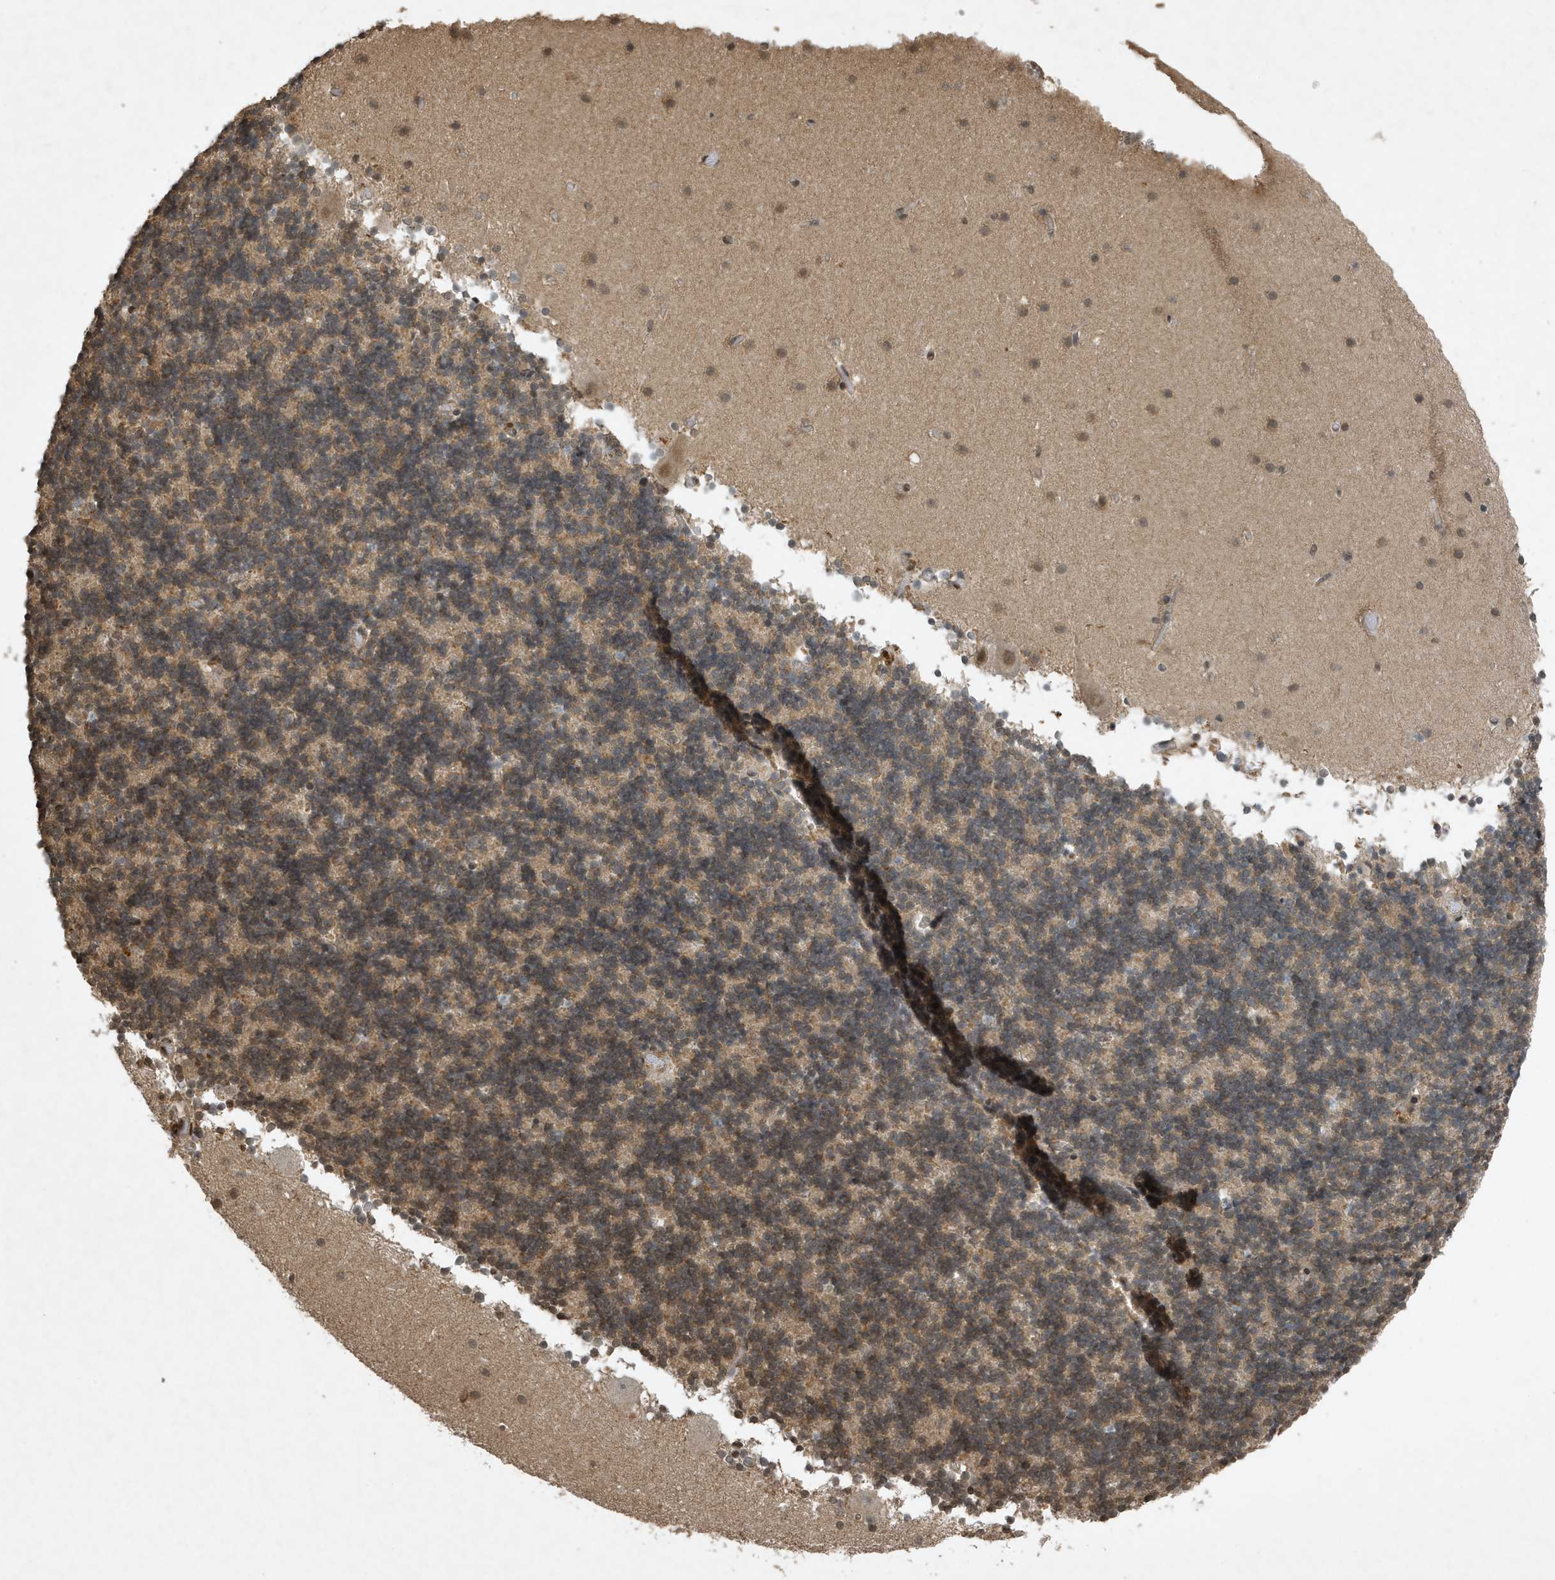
{"staining": {"intensity": "moderate", "quantity": "25%-75%", "location": "cytoplasmic/membranous"}, "tissue": "cerebellum", "cell_type": "Cells in granular layer", "image_type": "normal", "snomed": [{"axis": "morphology", "description": "Normal tissue, NOS"}, {"axis": "topography", "description": "Cerebellum"}], "caption": "Cells in granular layer demonstrate medium levels of moderate cytoplasmic/membranous expression in about 25%-75% of cells in normal cerebellum. (DAB IHC with brightfield microscopy, high magnification).", "gene": "HSPA1A", "patient": {"sex": "male", "age": 57}}